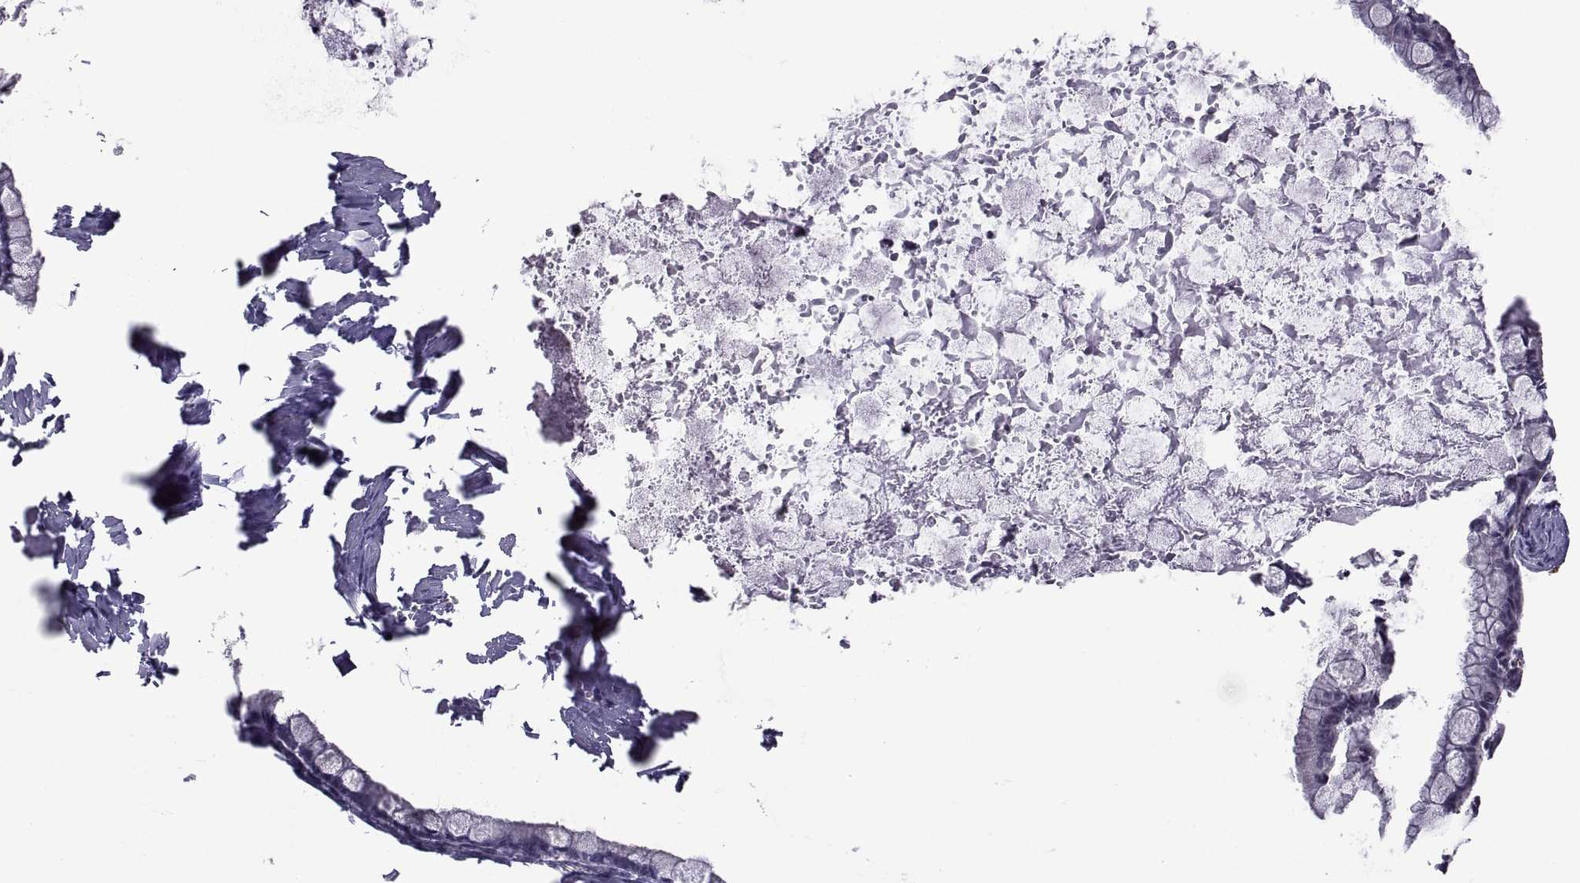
{"staining": {"intensity": "negative", "quantity": "none", "location": "none"}, "tissue": "ovarian cancer", "cell_type": "Tumor cells", "image_type": "cancer", "snomed": [{"axis": "morphology", "description": "Cystadenocarcinoma, mucinous, NOS"}, {"axis": "topography", "description": "Ovary"}], "caption": "Tumor cells are negative for protein expression in human ovarian cancer (mucinous cystadenocarcinoma).", "gene": "NPTX2", "patient": {"sex": "female", "age": 67}}